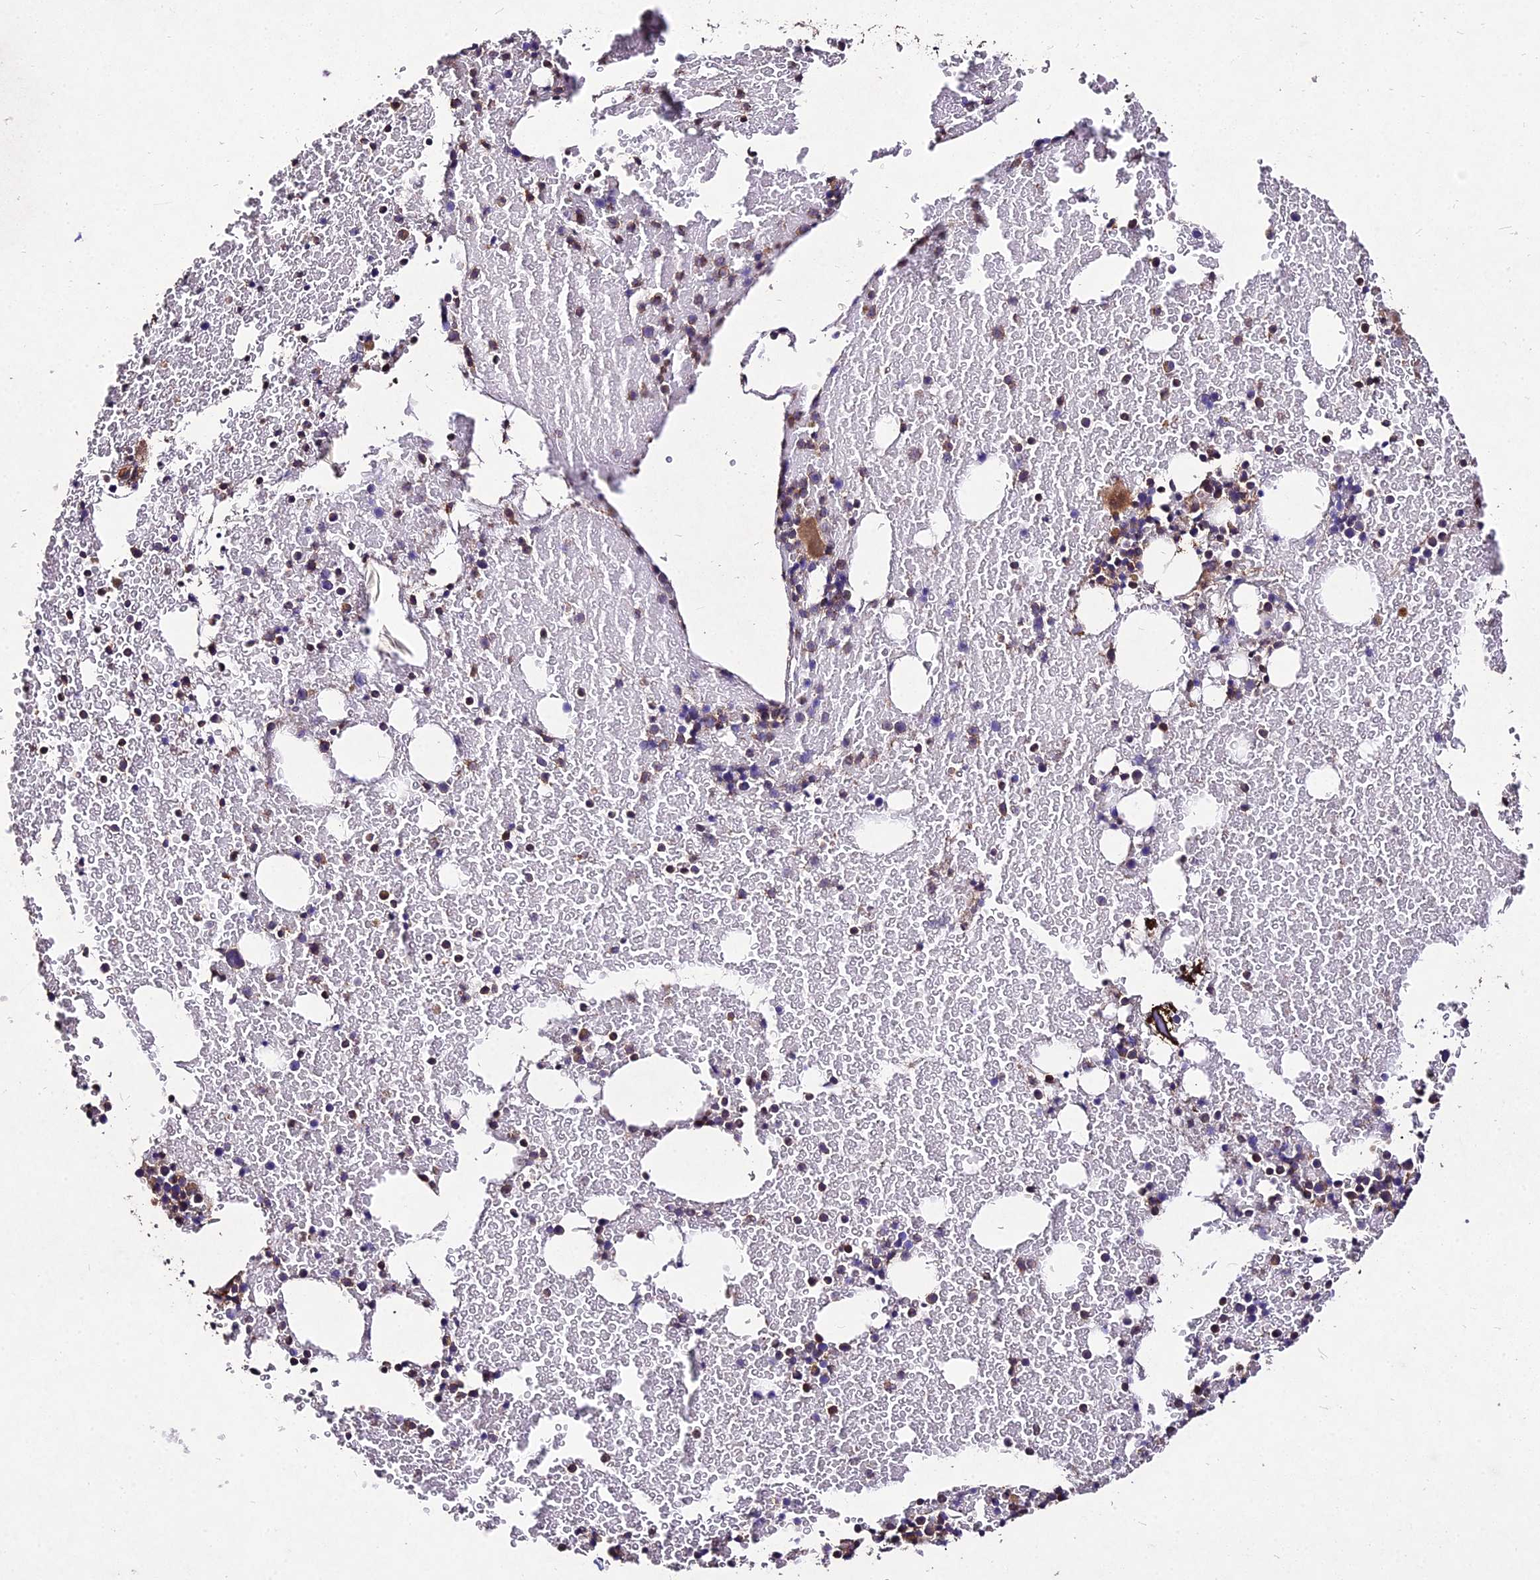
{"staining": {"intensity": "moderate", "quantity": "<25%", "location": "cytoplasmic/membranous"}, "tissue": "bone marrow", "cell_type": "Hematopoietic cells", "image_type": "normal", "snomed": [{"axis": "morphology", "description": "Normal tissue, NOS"}, {"axis": "topography", "description": "Bone marrow"}], "caption": "Immunohistochemical staining of normal bone marrow exhibits <25% levels of moderate cytoplasmic/membranous protein positivity in approximately <25% of hematopoietic cells. The protein of interest is shown in brown color, while the nuclei are stained blue.", "gene": "AP3M1", "patient": {"sex": "male", "age": 57}}